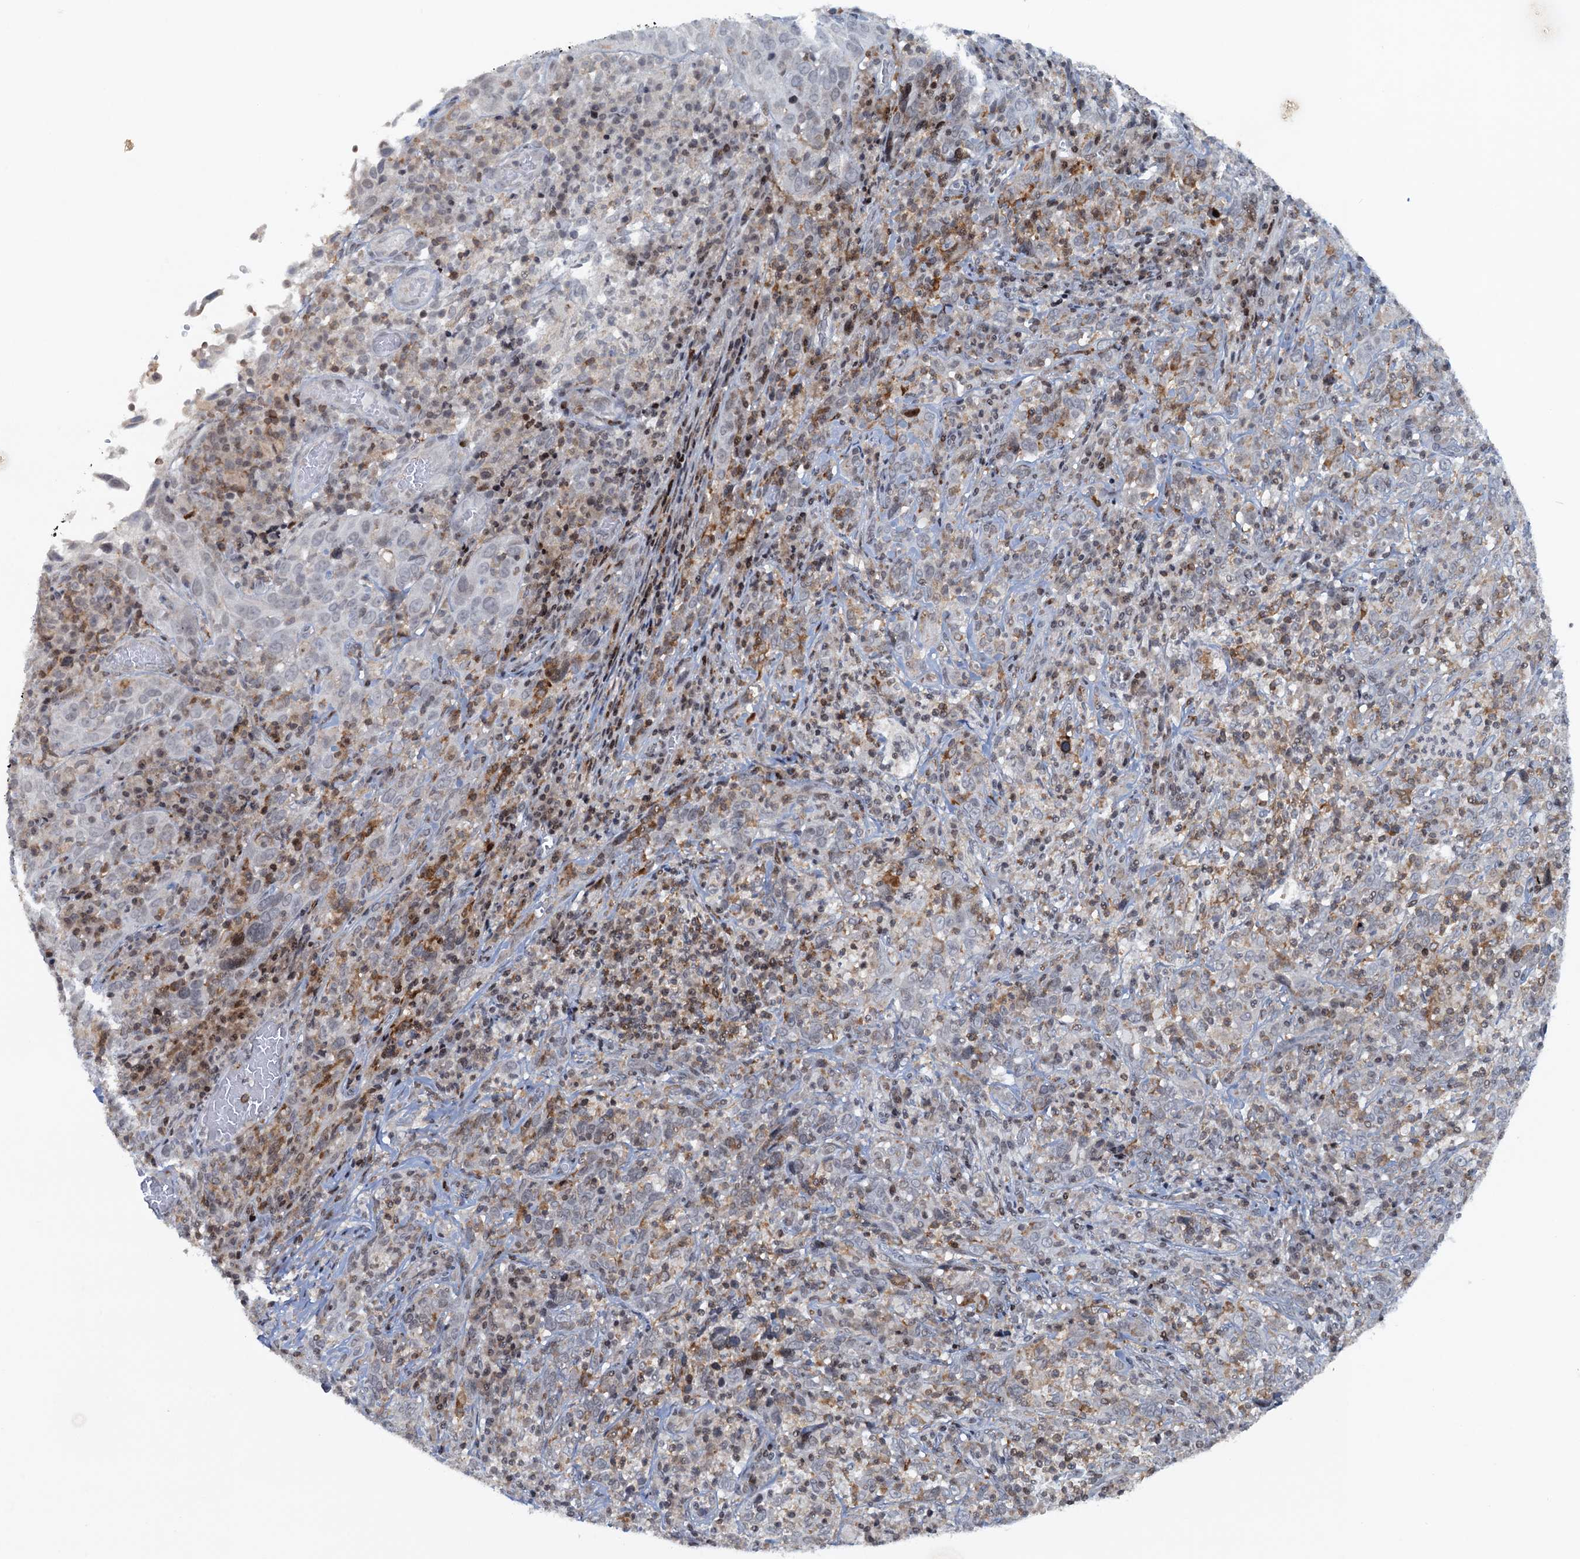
{"staining": {"intensity": "negative", "quantity": "none", "location": "none"}, "tissue": "cervical cancer", "cell_type": "Tumor cells", "image_type": "cancer", "snomed": [{"axis": "morphology", "description": "Squamous cell carcinoma, NOS"}, {"axis": "topography", "description": "Cervix"}], "caption": "Immunohistochemistry of human cervical cancer displays no expression in tumor cells.", "gene": "FYB1", "patient": {"sex": "female", "age": 46}}